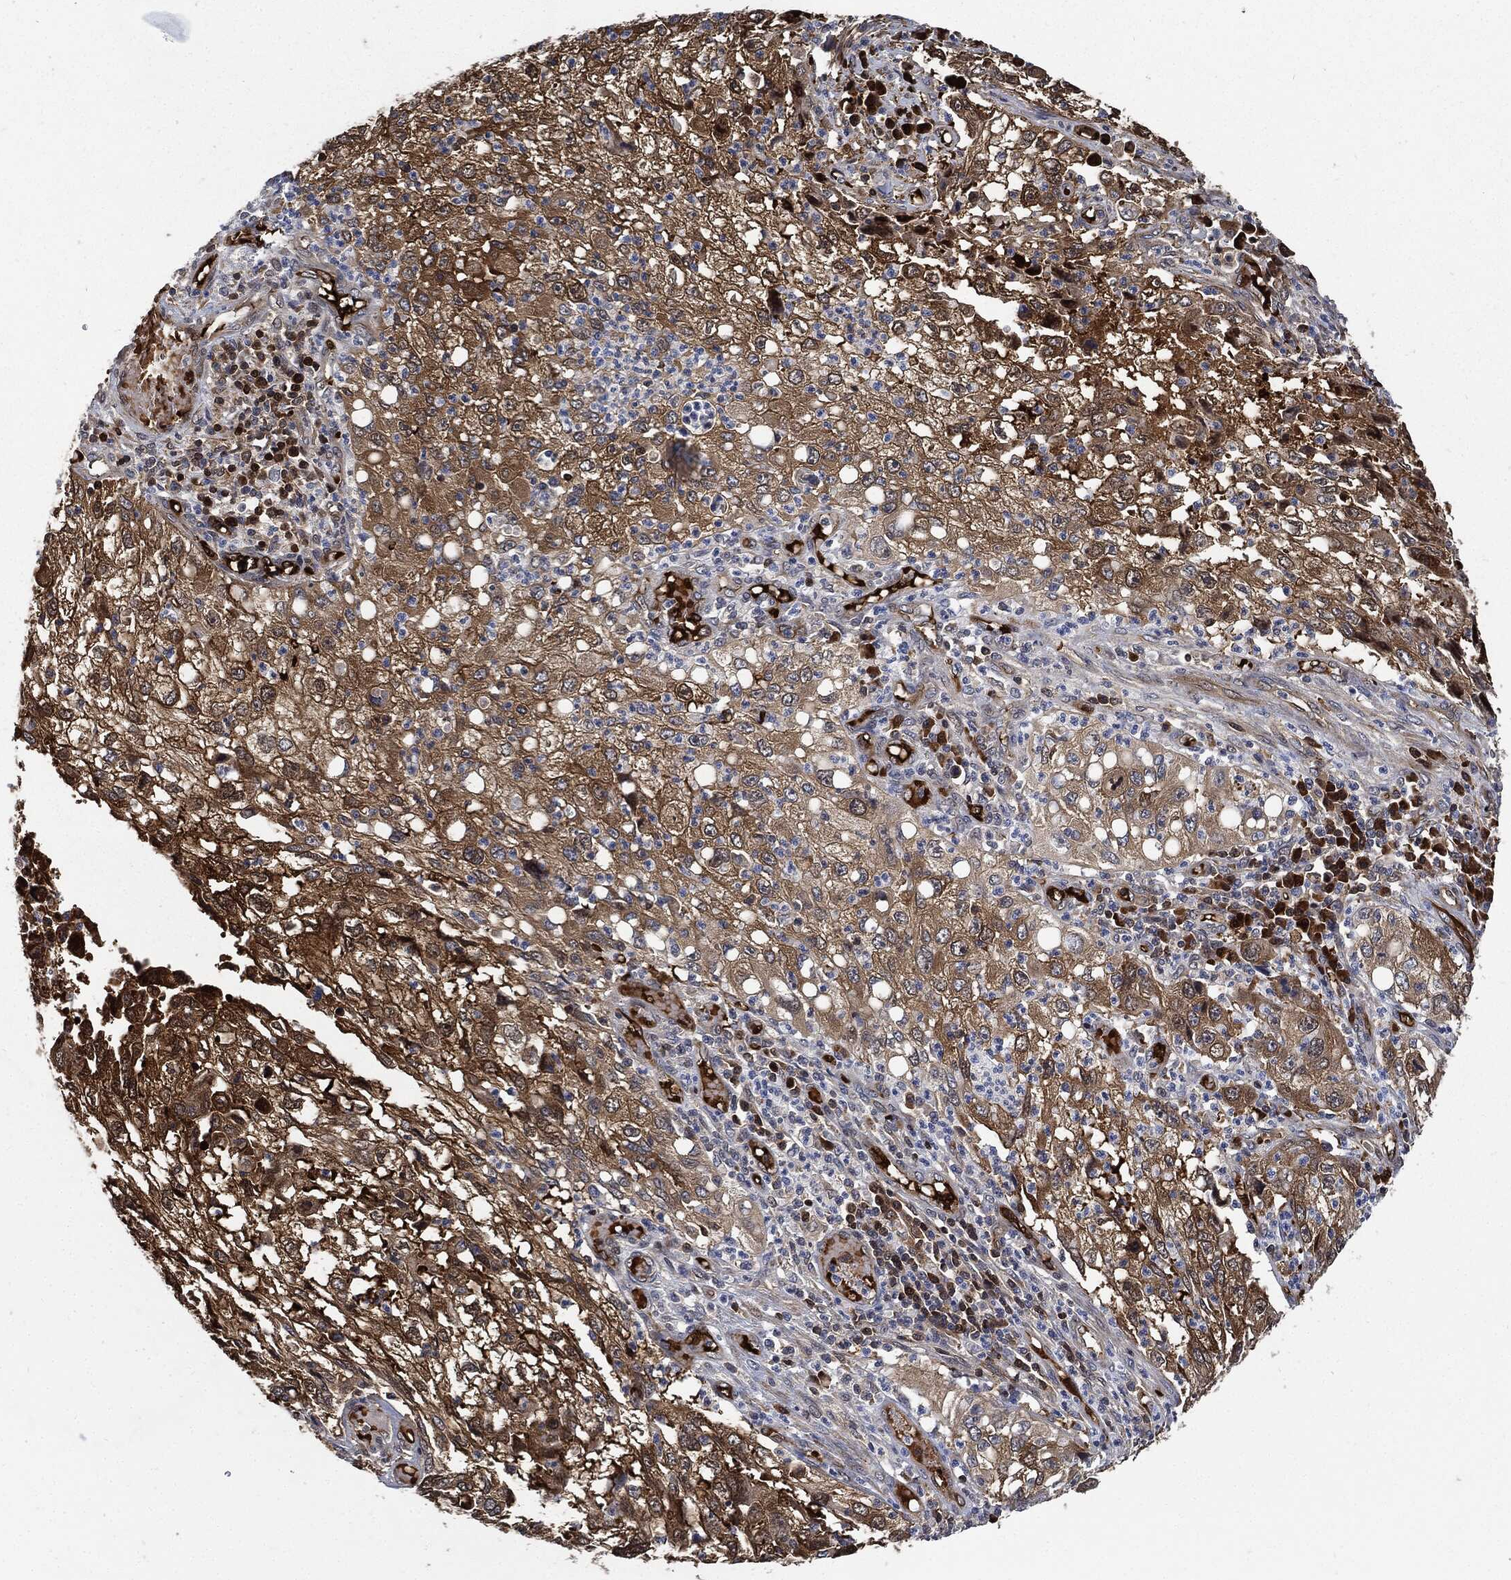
{"staining": {"intensity": "moderate", "quantity": ">75%", "location": "cytoplasmic/membranous"}, "tissue": "cervical cancer", "cell_type": "Tumor cells", "image_type": "cancer", "snomed": [{"axis": "morphology", "description": "Squamous cell carcinoma, NOS"}, {"axis": "topography", "description": "Cervix"}], "caption": "IHC histopathology image of squamous cell carcinoma (cervical) stained for a protein (brown), which demonstrates medium levels of moderate cytoplasmic/membranous positivity in about >75% of tumor cells.", "gene": "PRDX2", "patient": {"sex": "female", "age": 36}}